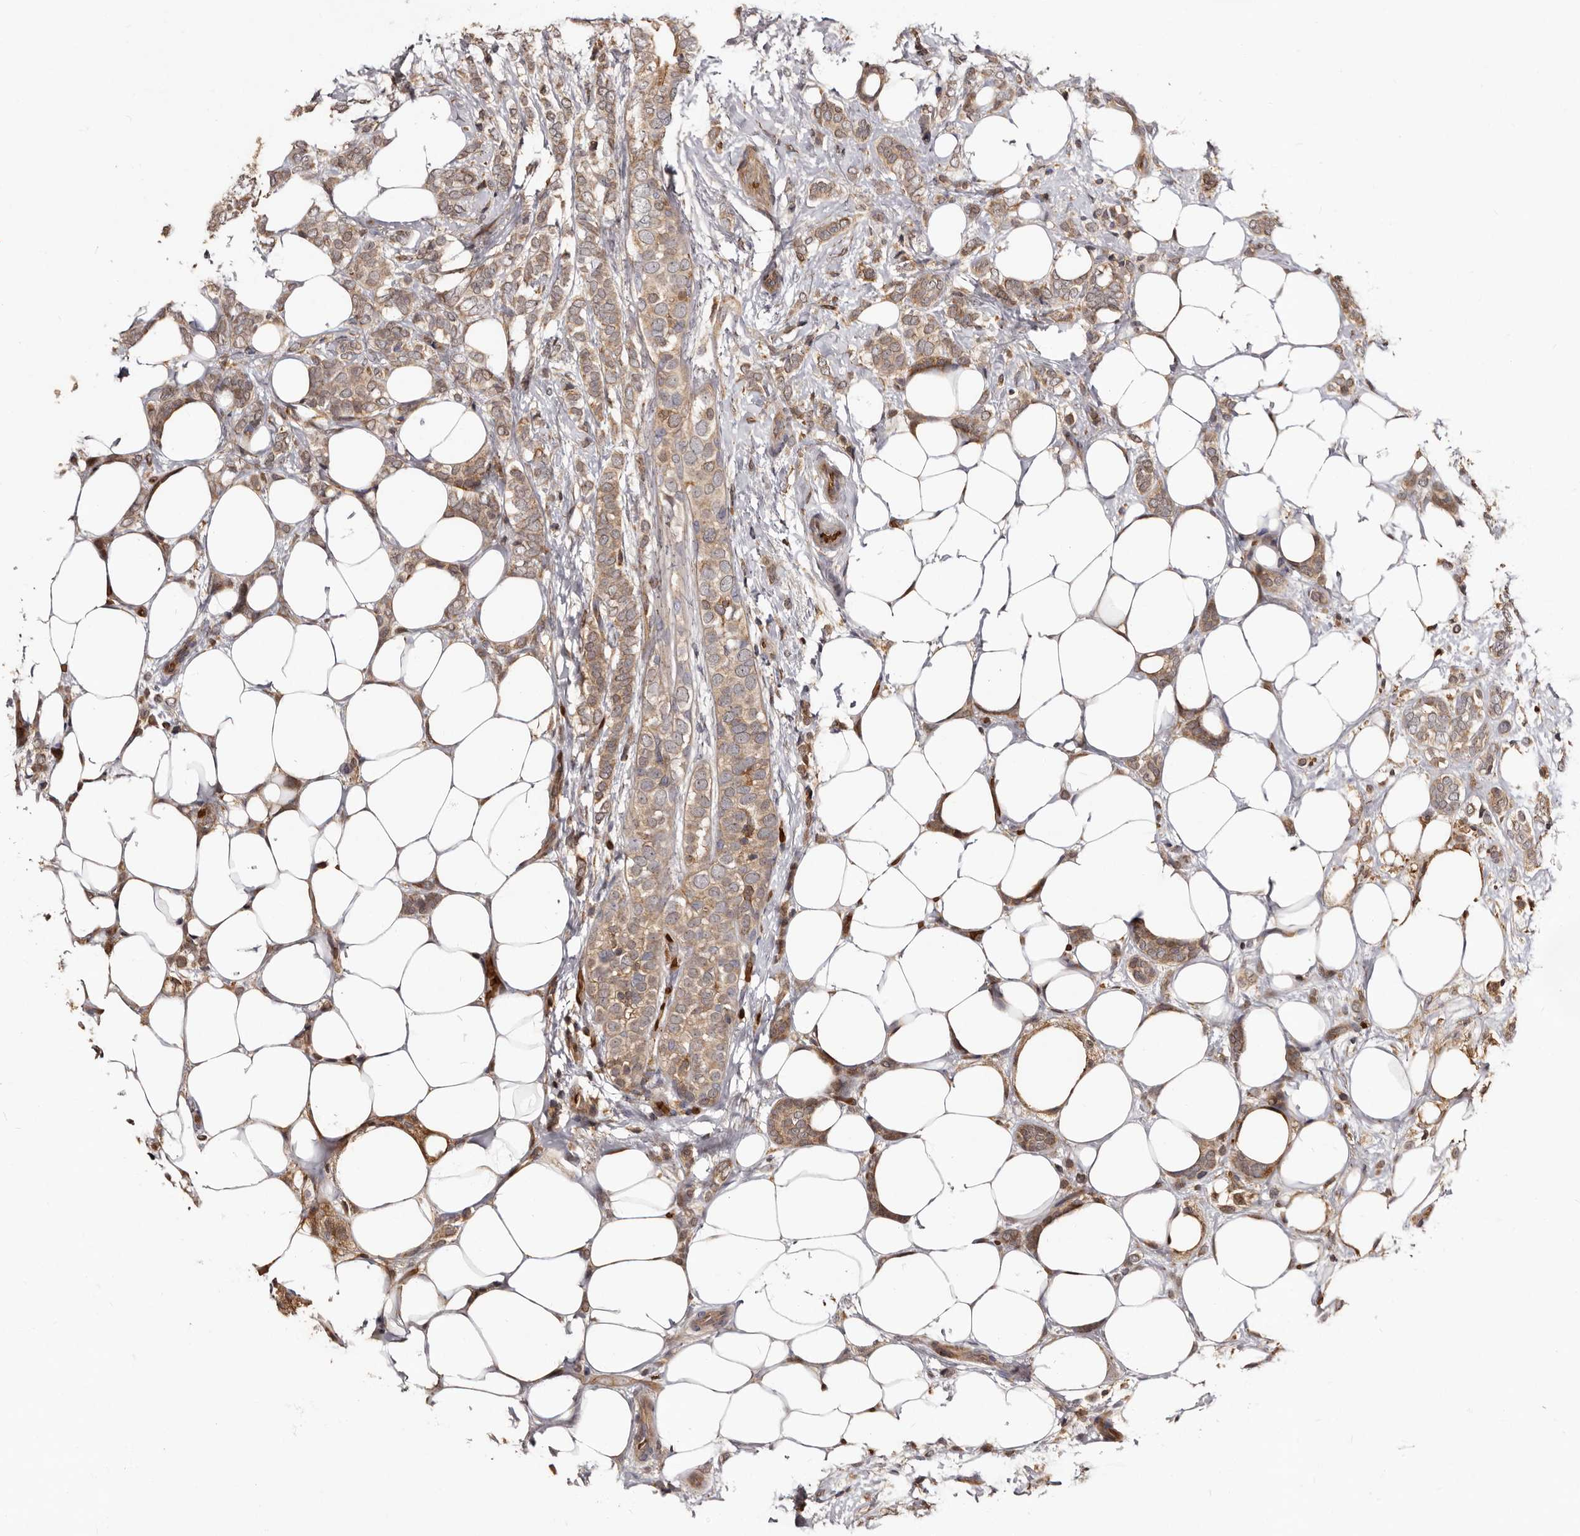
{"staining": {"intensity": "moderate", "quantity": ">75%", "location": "cytoplasmic/membranous"}, "tissue": "breast cancer", "cell_type": "Tumor cells", "image_type": "cancer", "snomed": [{"axis": "morphology", "description": "Lobular carcinoma"}, {"axis": "topography", "description": "Breast"}], "caption": "An image showing moderate cytoplasmic/membranous expression in about >75% of tumor cells in breast cancer, as visualized by brown immunohistochemical staining.", "gene": "BAX", "patient": {"sex": "female", "age": 50}}